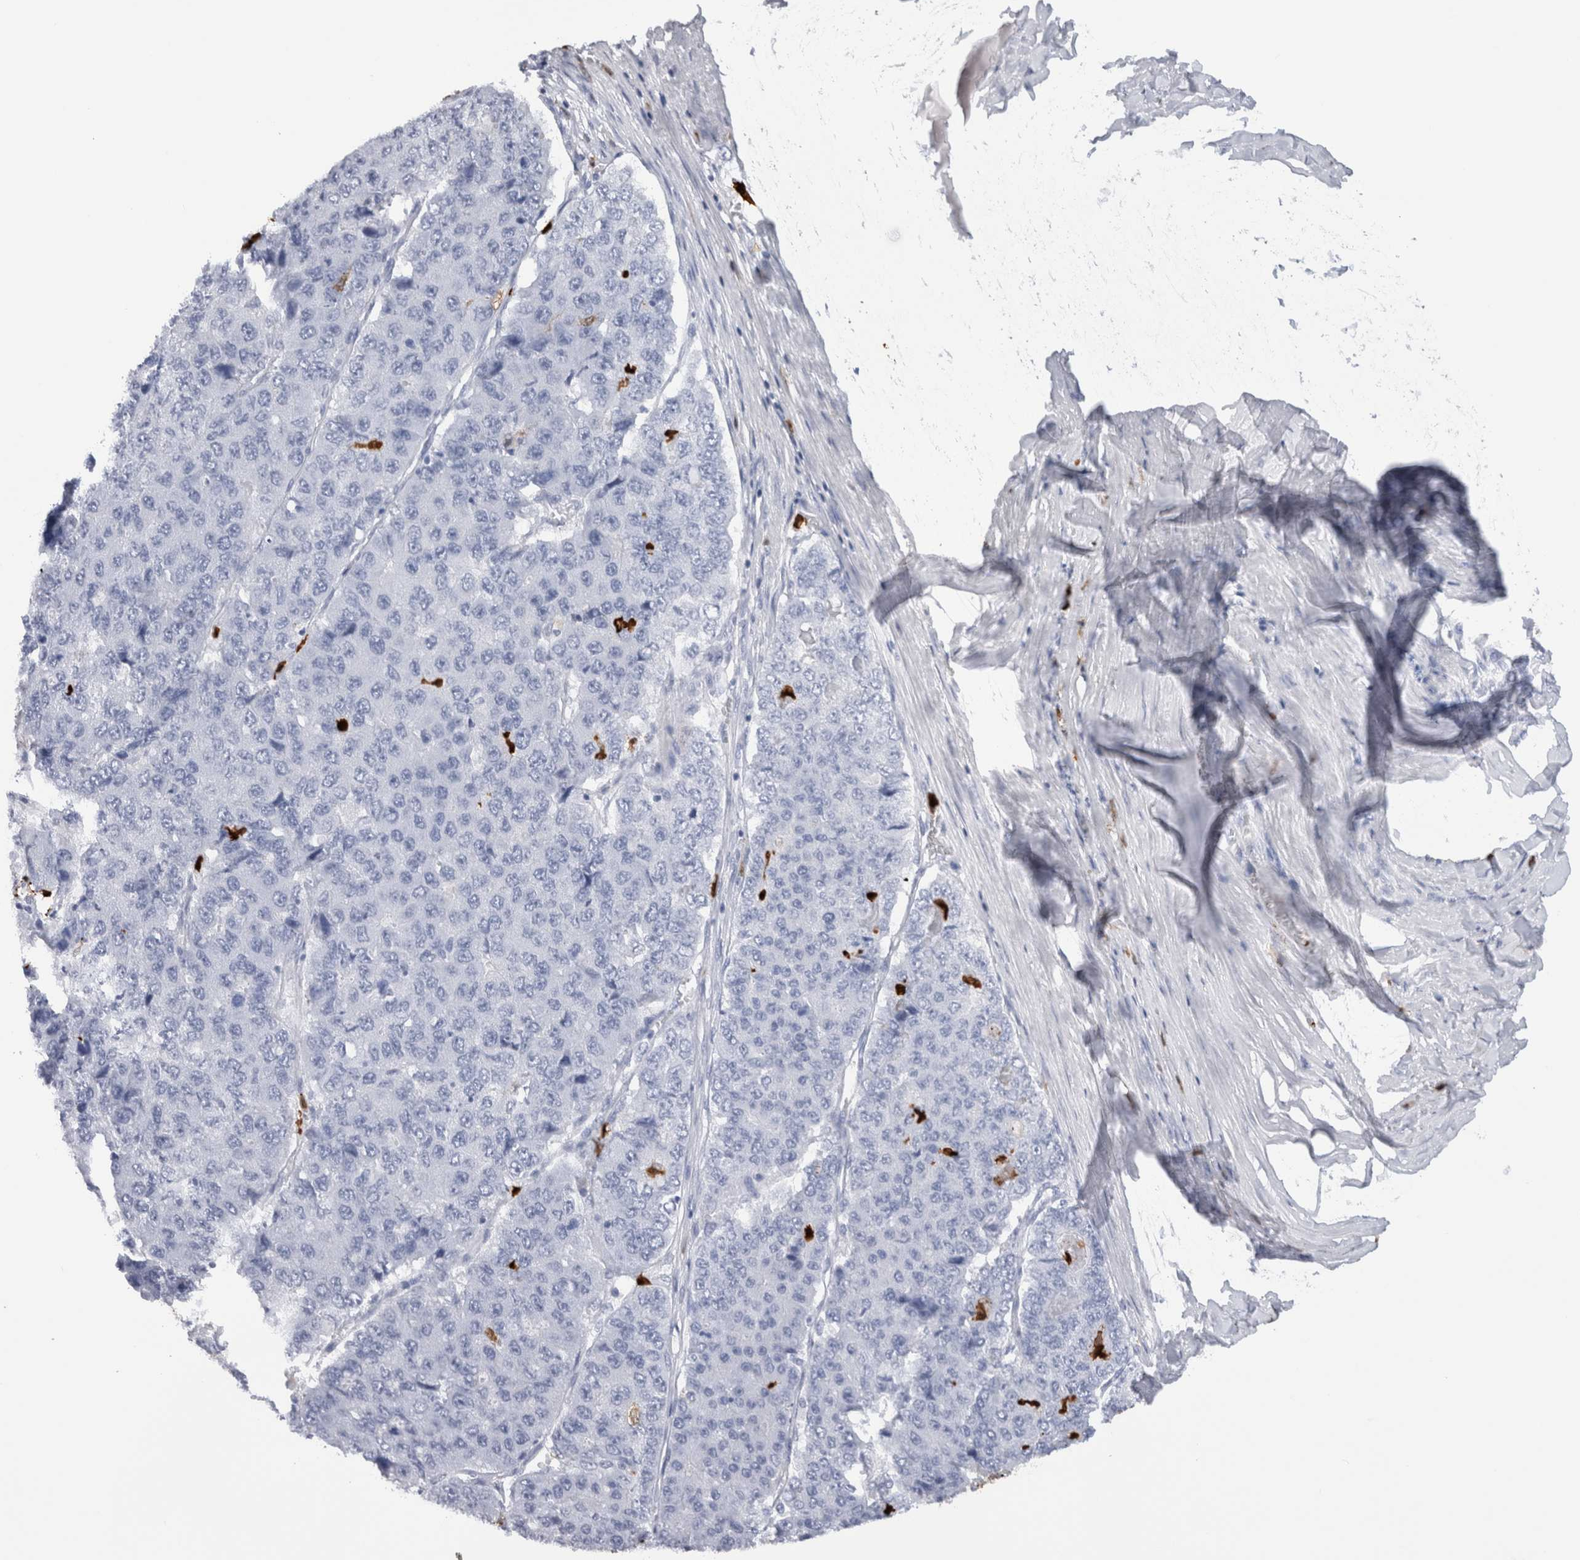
{"staining": {"intensity": "negative", "quantity": "none", "location": "none"}, "tissue": "pancreatic cancer", "cell_type": "Tumor cells", "image_type": "cancer", "snomed": [{"axis": "morphology", "description": "Adenocarcinoma, NOS"}, {"axis": "topography", "description": "Pancreas"}], "caption": "Immunohistochemistry micrograph of neoplastic tissue: pancreatic cancer (adenocarcinoma) stained with DAB displays no significant protein expression in tumor cells. (Stains: DAB immunohistochemistry (IHC) with hematoxylin counter stain, Microscopy: brightfield microscopy at high magnification).", "gene": "S100A8", "patient": {"sex": "male", "age": 50}}